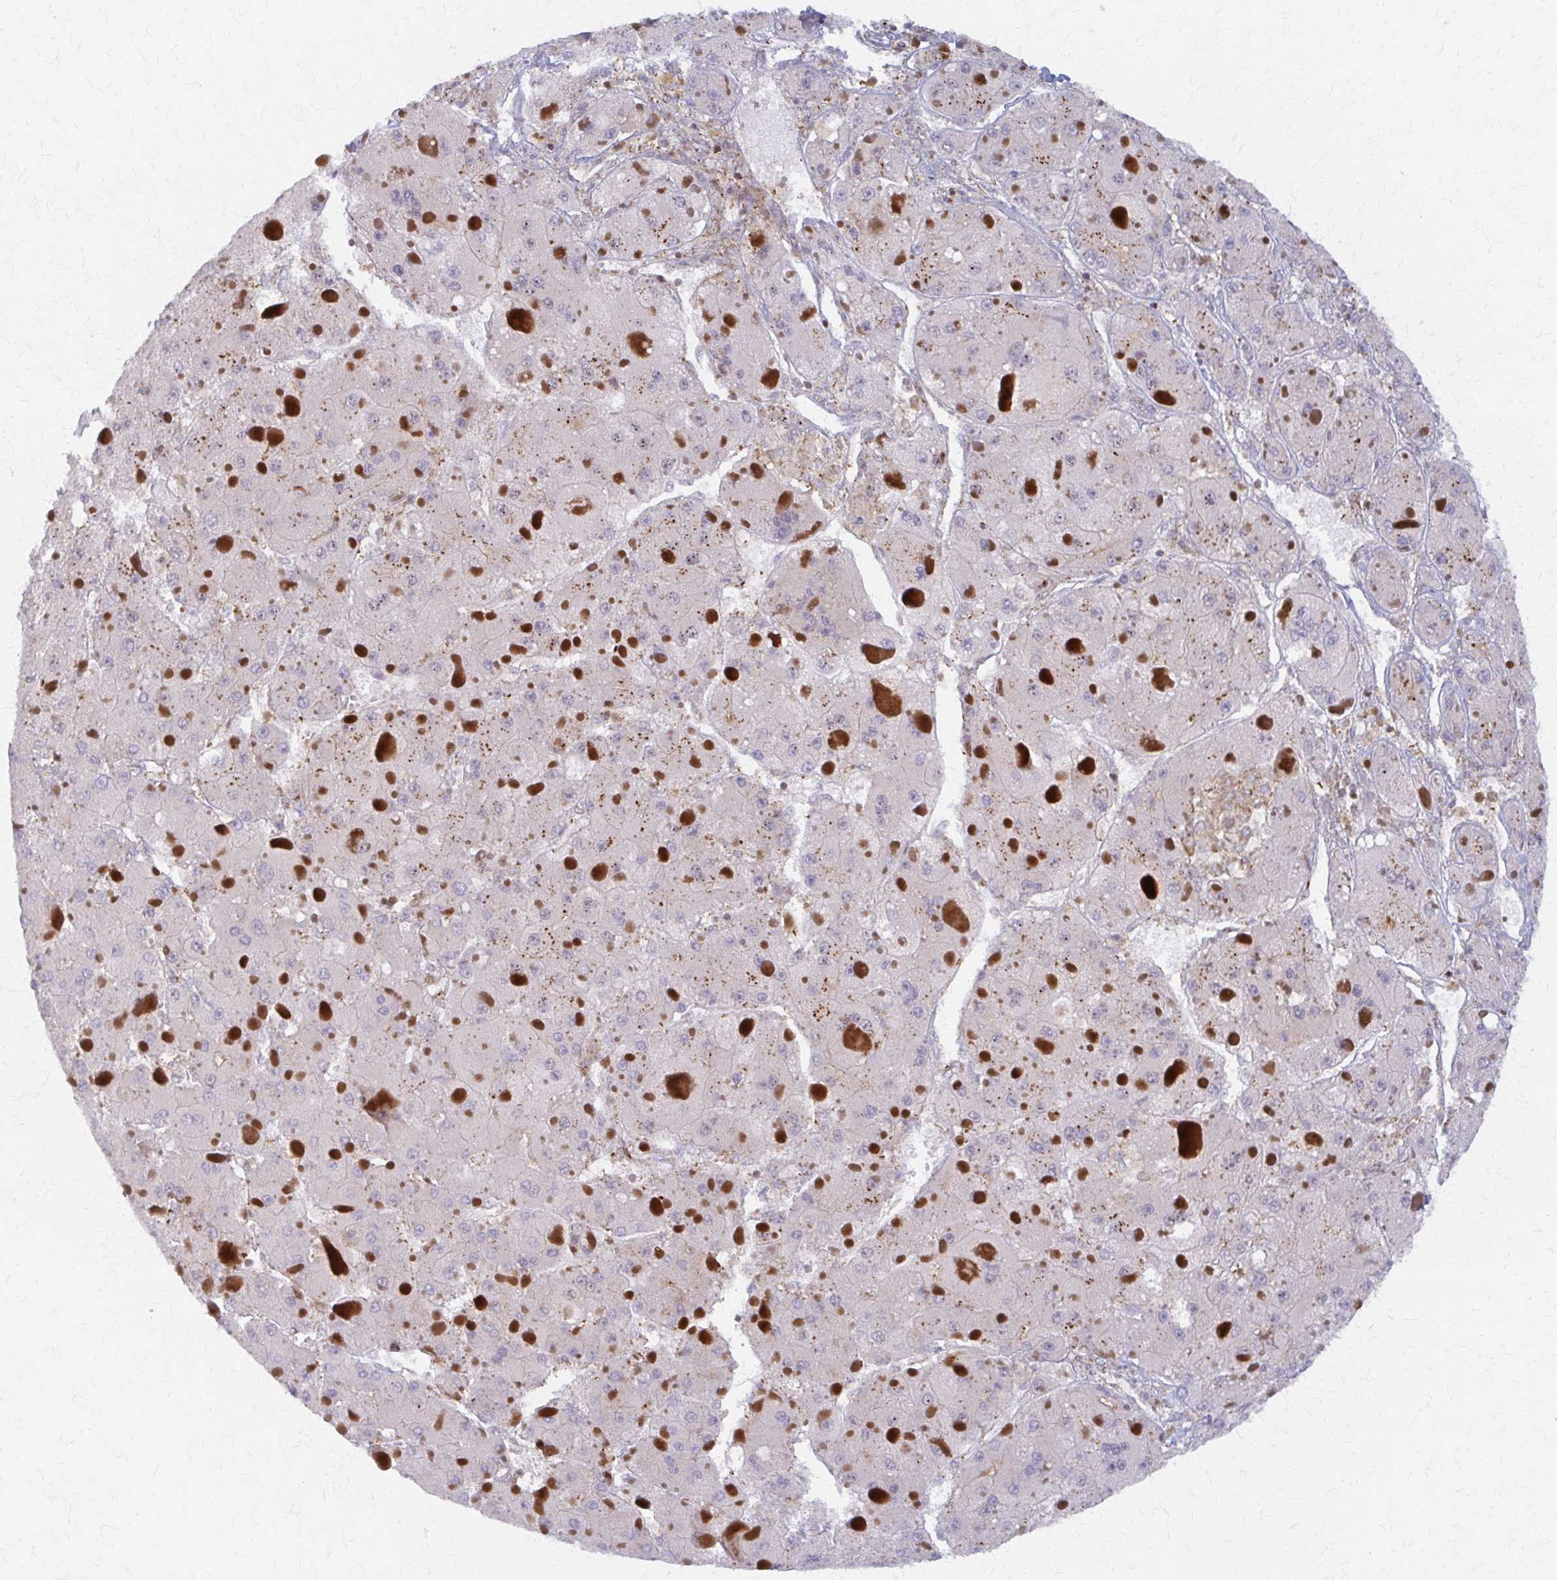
{"staining": {"intensity": "negative", "quantity": "none", "location": "none"}, "tissue": "liver cancer", "cell_type": "Tumor cells", "image_type": "cancer", "snomed": [{"axis": "morphology", "description": "Carcinoma, Hepatocellular, NOS"}, {"axis": "topography", "description": "Liver"}], "caption": "The IHC histopathology image has no significant positivity in tumor cells of liver cancer (hepatocellular carcinoma) tissue.", "gene": "ARHGAP35", "patient": {"sex": "female", "age": 73}}